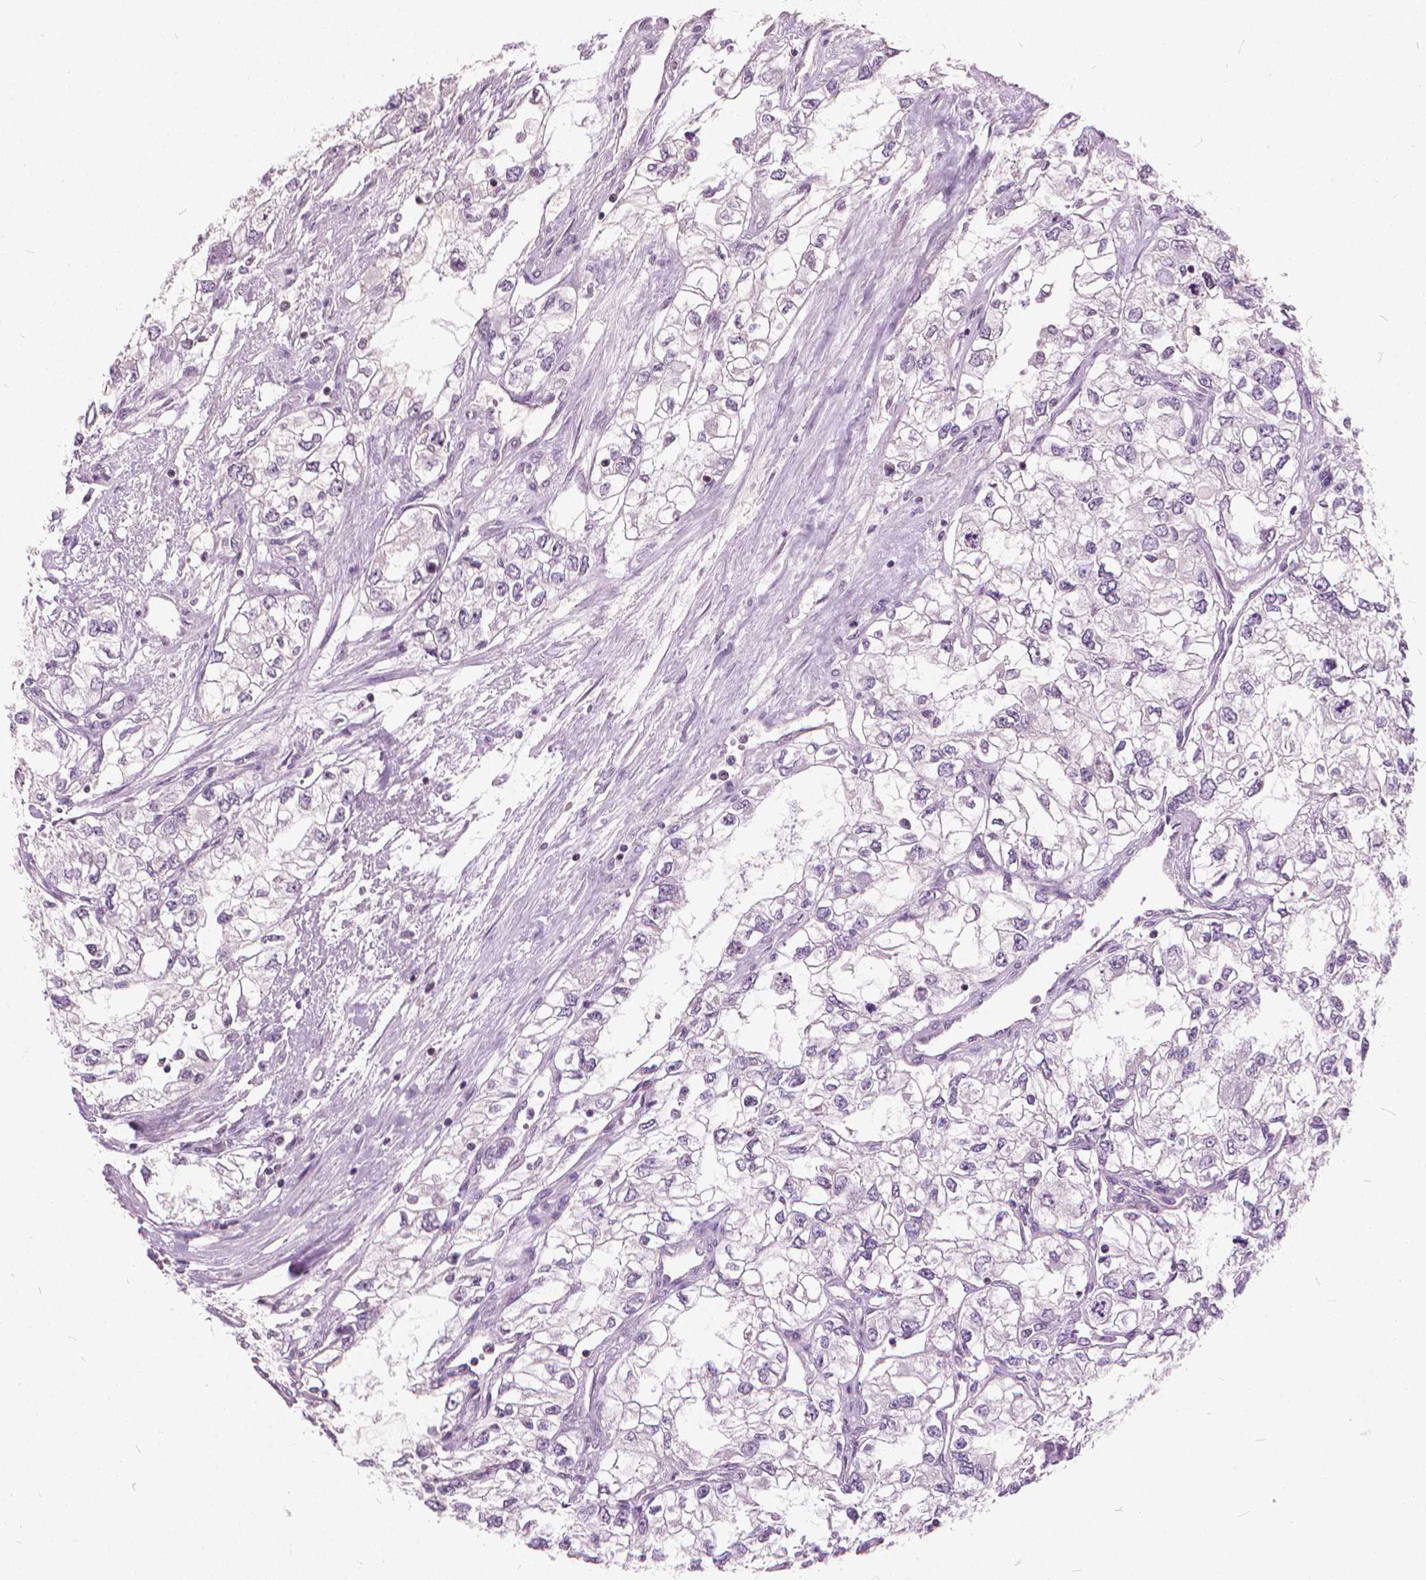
{"staining": {"intensity": "negative", "quantity": "none", "location": "none"}, "tissue": "renal cancer", "cell_type": "Tumor cells", "image_type": "cancer", "snomed": [{"axis": "morphology", "description": "Adenocarcinoma, NOS"}, {"axis": "topography", "description": "Kidney"}], "caption": "DAB immunohistochemical staining of human adenocarcinoma (renal) exhibits no significant positivity in tumor cells.", "gene": "STAT5B", "patient": {"sex": "female", "age": 59}}